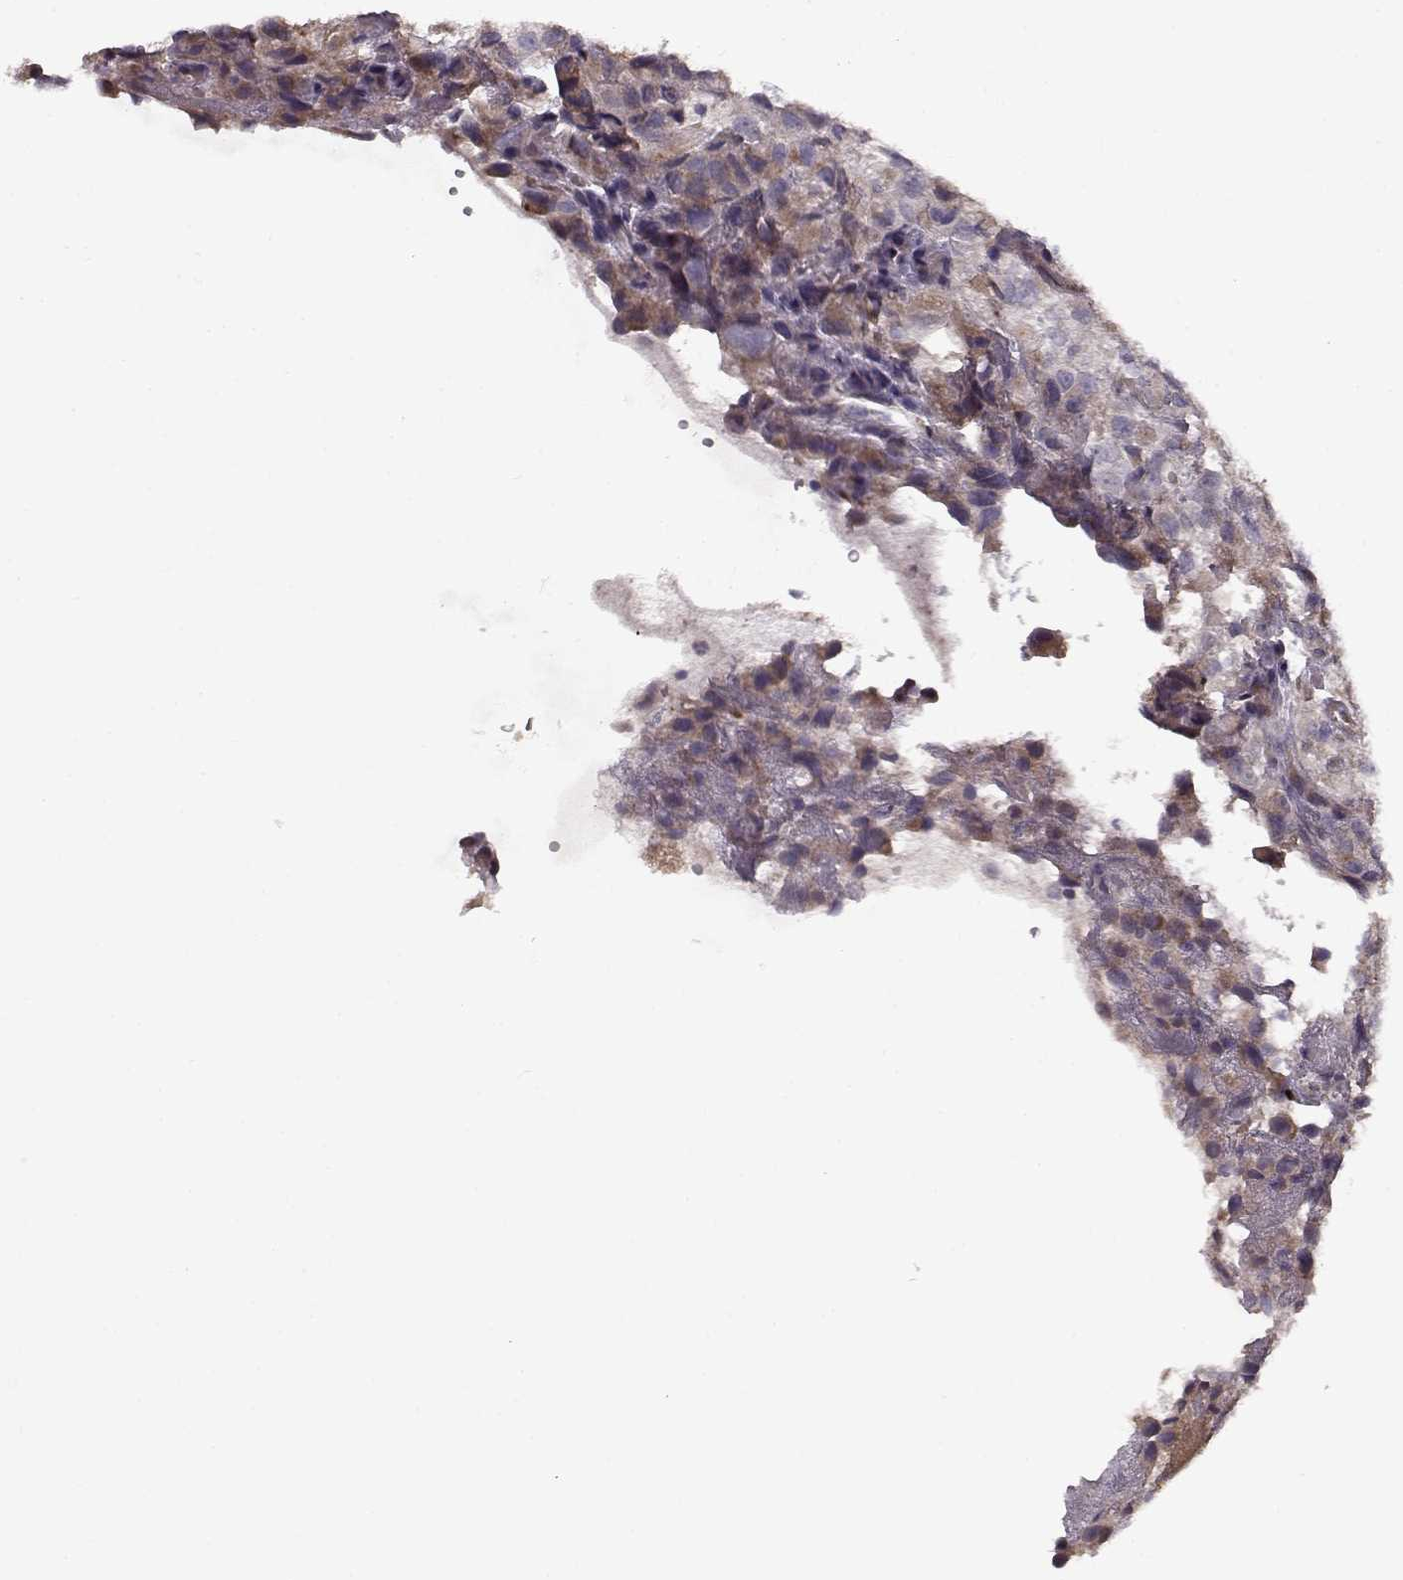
{"staining": {"intensity": "weak", "quantity": ">75%", "location": "cytoplasmic/membranous"}, "tissue": "renal cancer", "cell_type": "Tumor cells", "image_type": "cancer", "snomed": [{"axis": "morphology", "description": "Adenocarcinoma, NOS"}, {"axis": "topography", "description": "Kidney"}], "caption": "A high-resolution histopathology image shows immunohistochemistry staining of renal cancer (adenocarcinoma), which exhibits weak cytoplasmic/membranous staining in about >75% of tumor cells. Ihc stains the protein of interest in brown and the nuclei are stained blue.", "gene": "ENTPD8", "patient": {"sex": "male", "age": 64}}